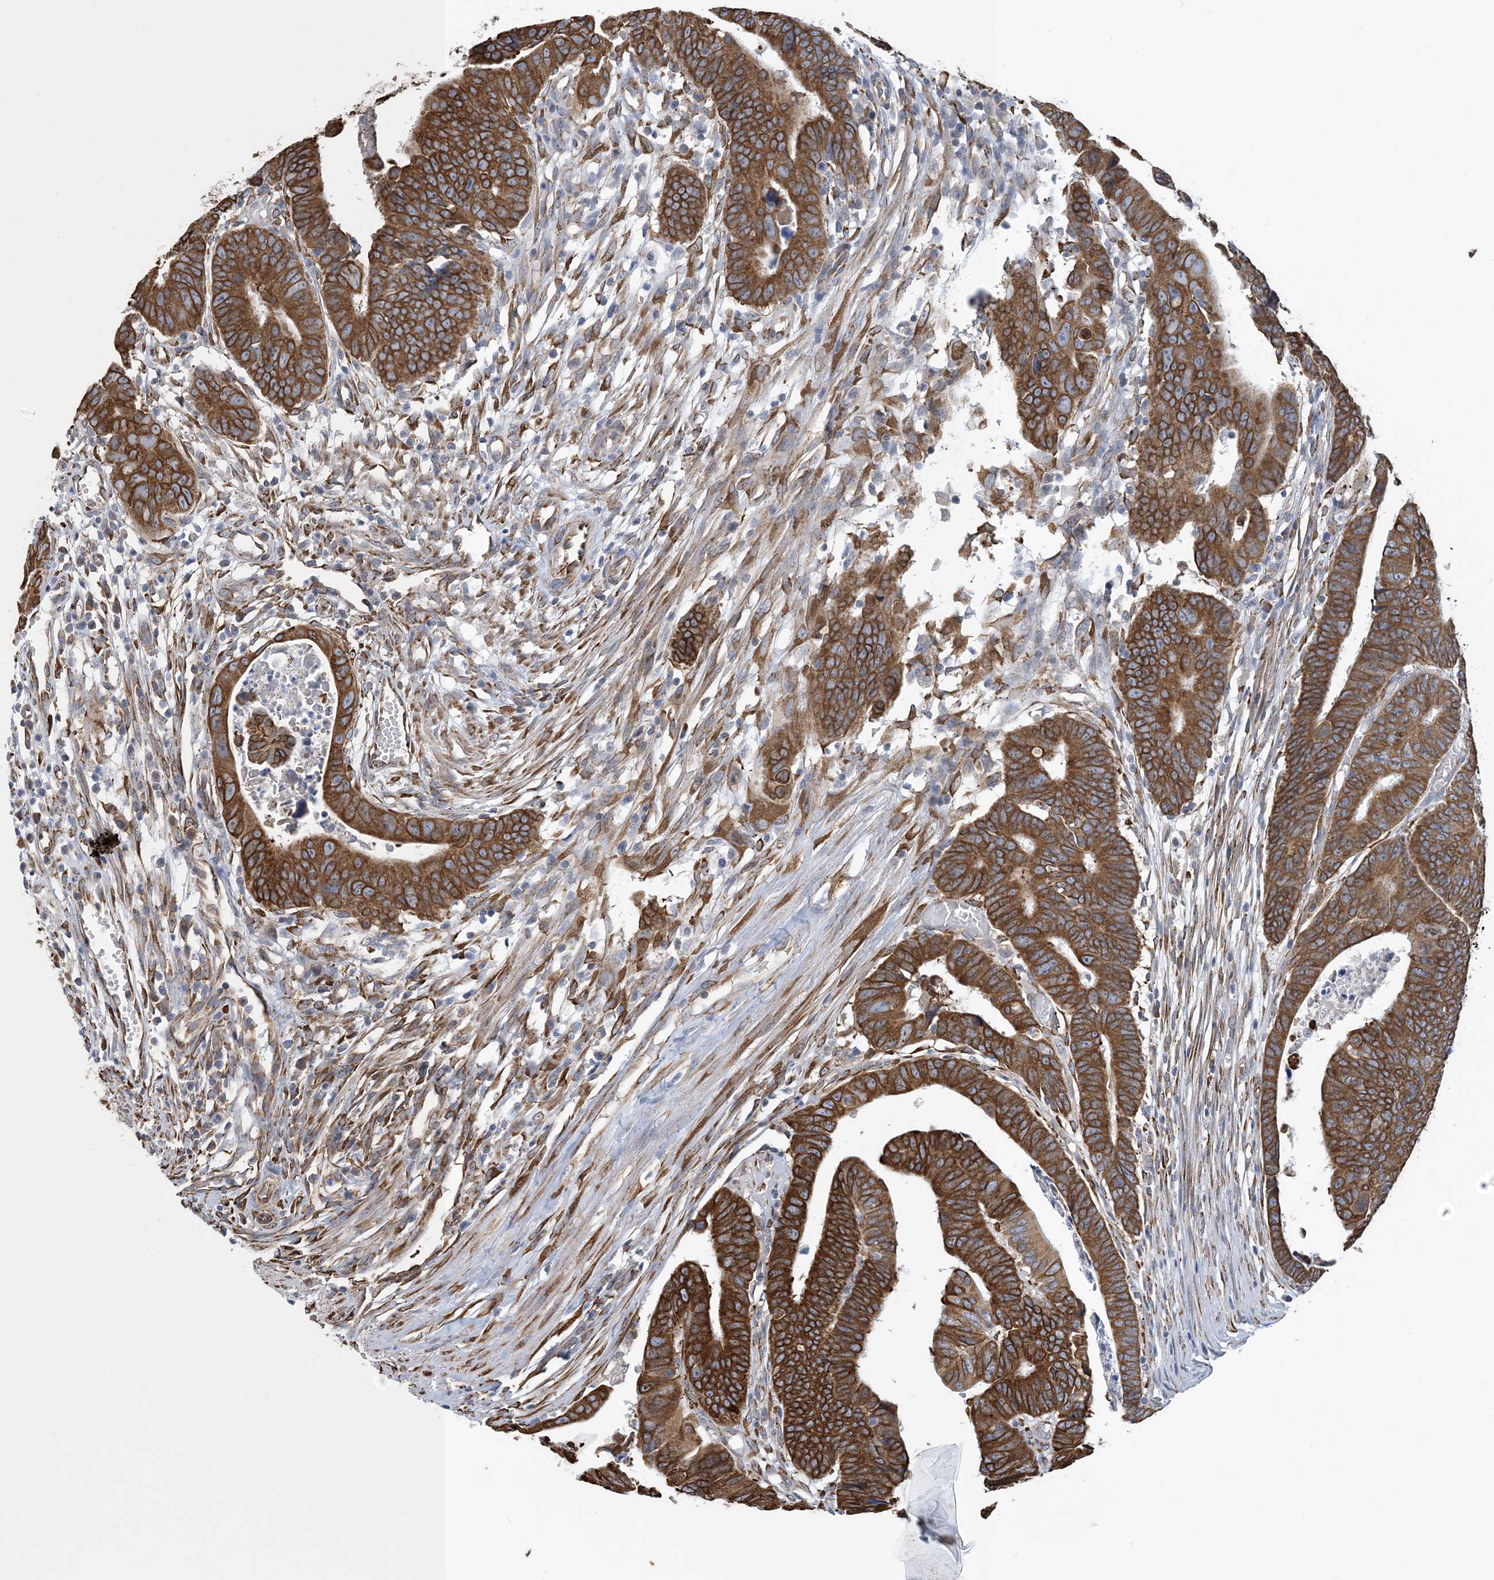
{"staining": {"intensity": "moderate", "quantity": ">75%", "location": "cytoplasmic/membranous"}, "tissue": "colorectal cancer", "cell_type": "Tumor cells", "image_type": "cancer", "snomed": [{"axis": "morphology", "description": "Adenocarcinoma, NOS"}, {"axis": "topography", "description": "Rectum"}], "caption": "IHC micrograph of colorectal adenocarcinoma stained for a protein (brown), which shows medium levels of moderate cytoplasmic/membranous positivity in approximately >75% of tumor cells.", "gene": "CCDC14", "patient": {"sex": "female", "age": 65}}